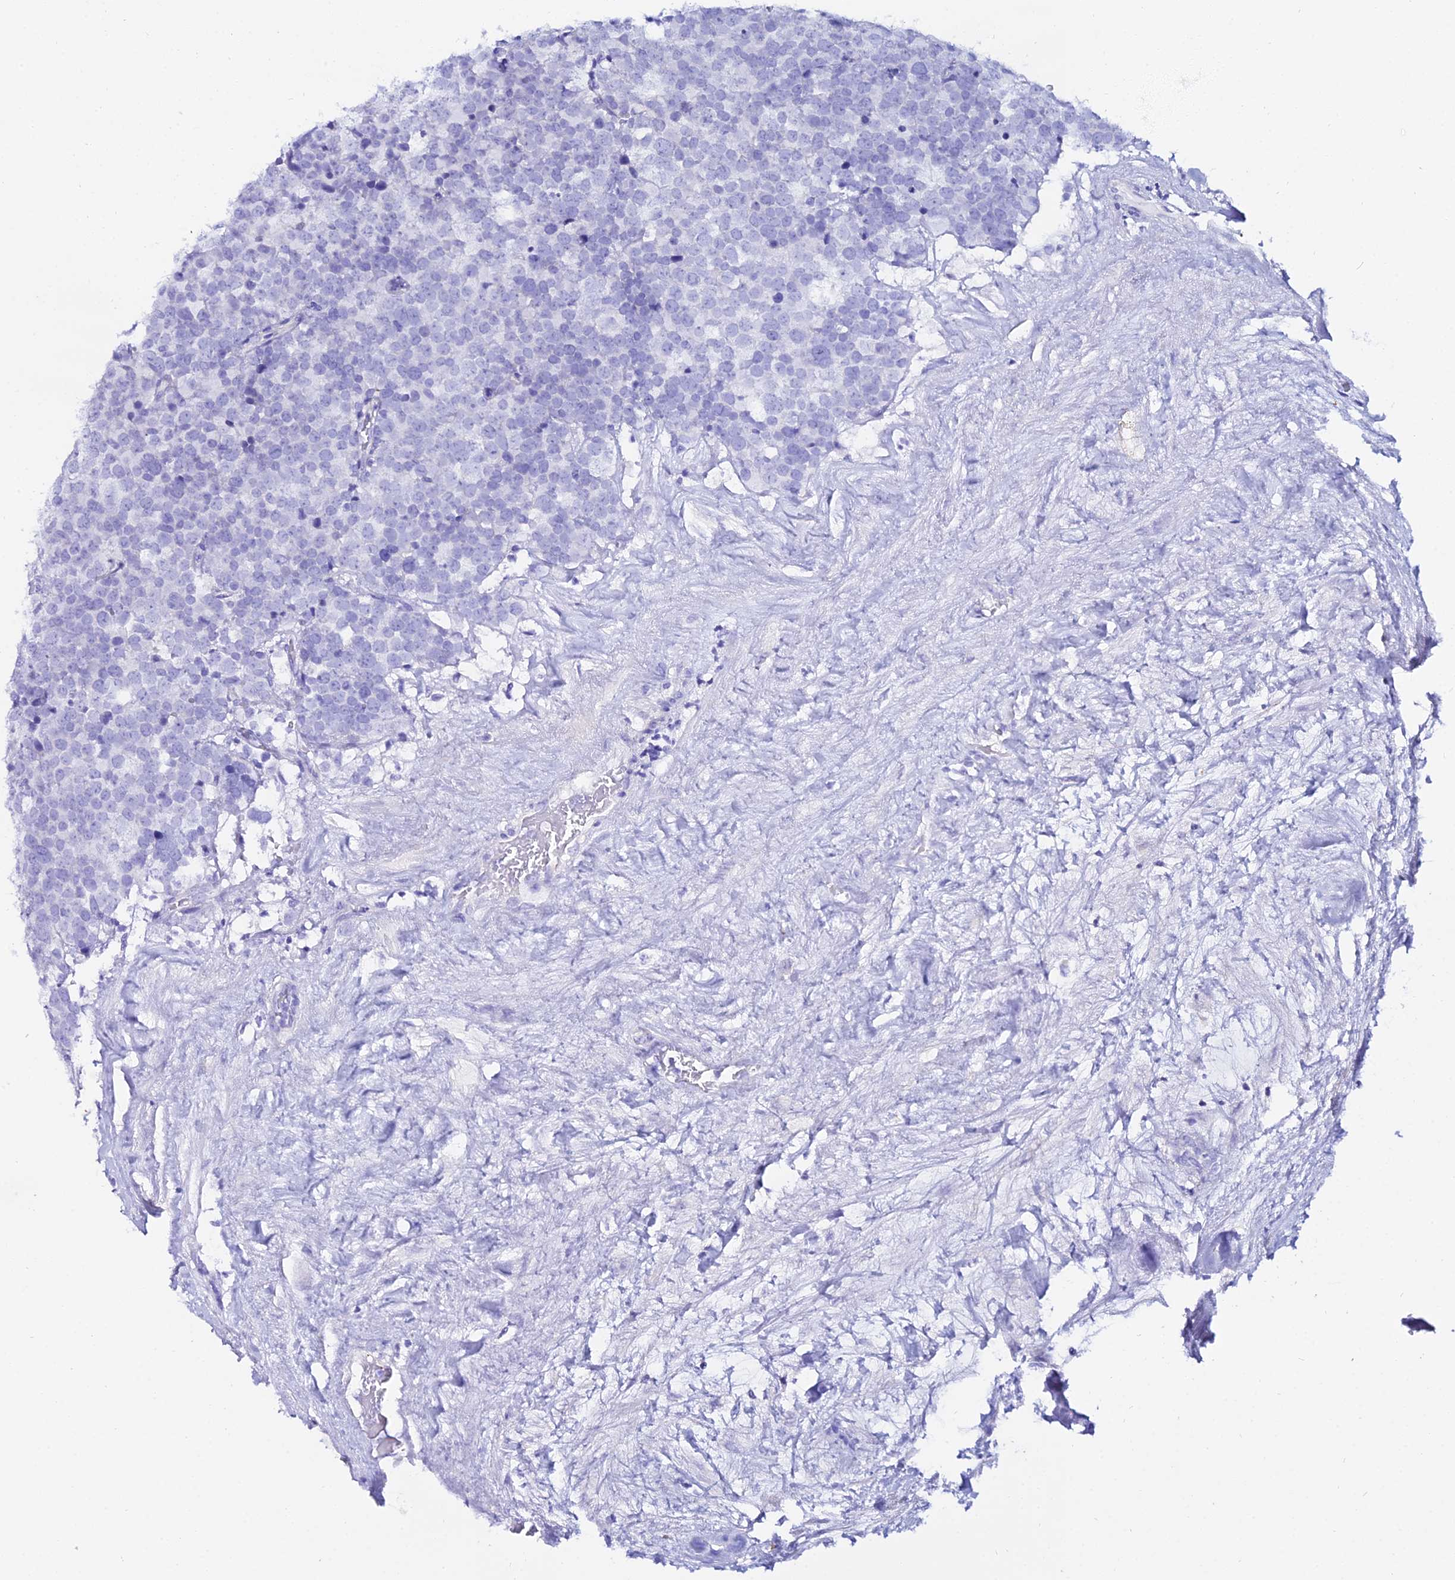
{"staining": {"intensity": "negative", "quantity": "none", "location": "none"}, "tissue": "testis cancer", "cell_type": "Tumor cells", "image_type": "cancer", "snomed": [{"axis": "morphology", "description": "Seminoma, NOS"}, {"axis": "topography", "description": "Testis"}], "caption": "Immunohistochemical staining of testis cancer exhibits no significant expression in tumor cells.", "gene": "OR4D5", "patient": {"sex": "male", "age": 71}}